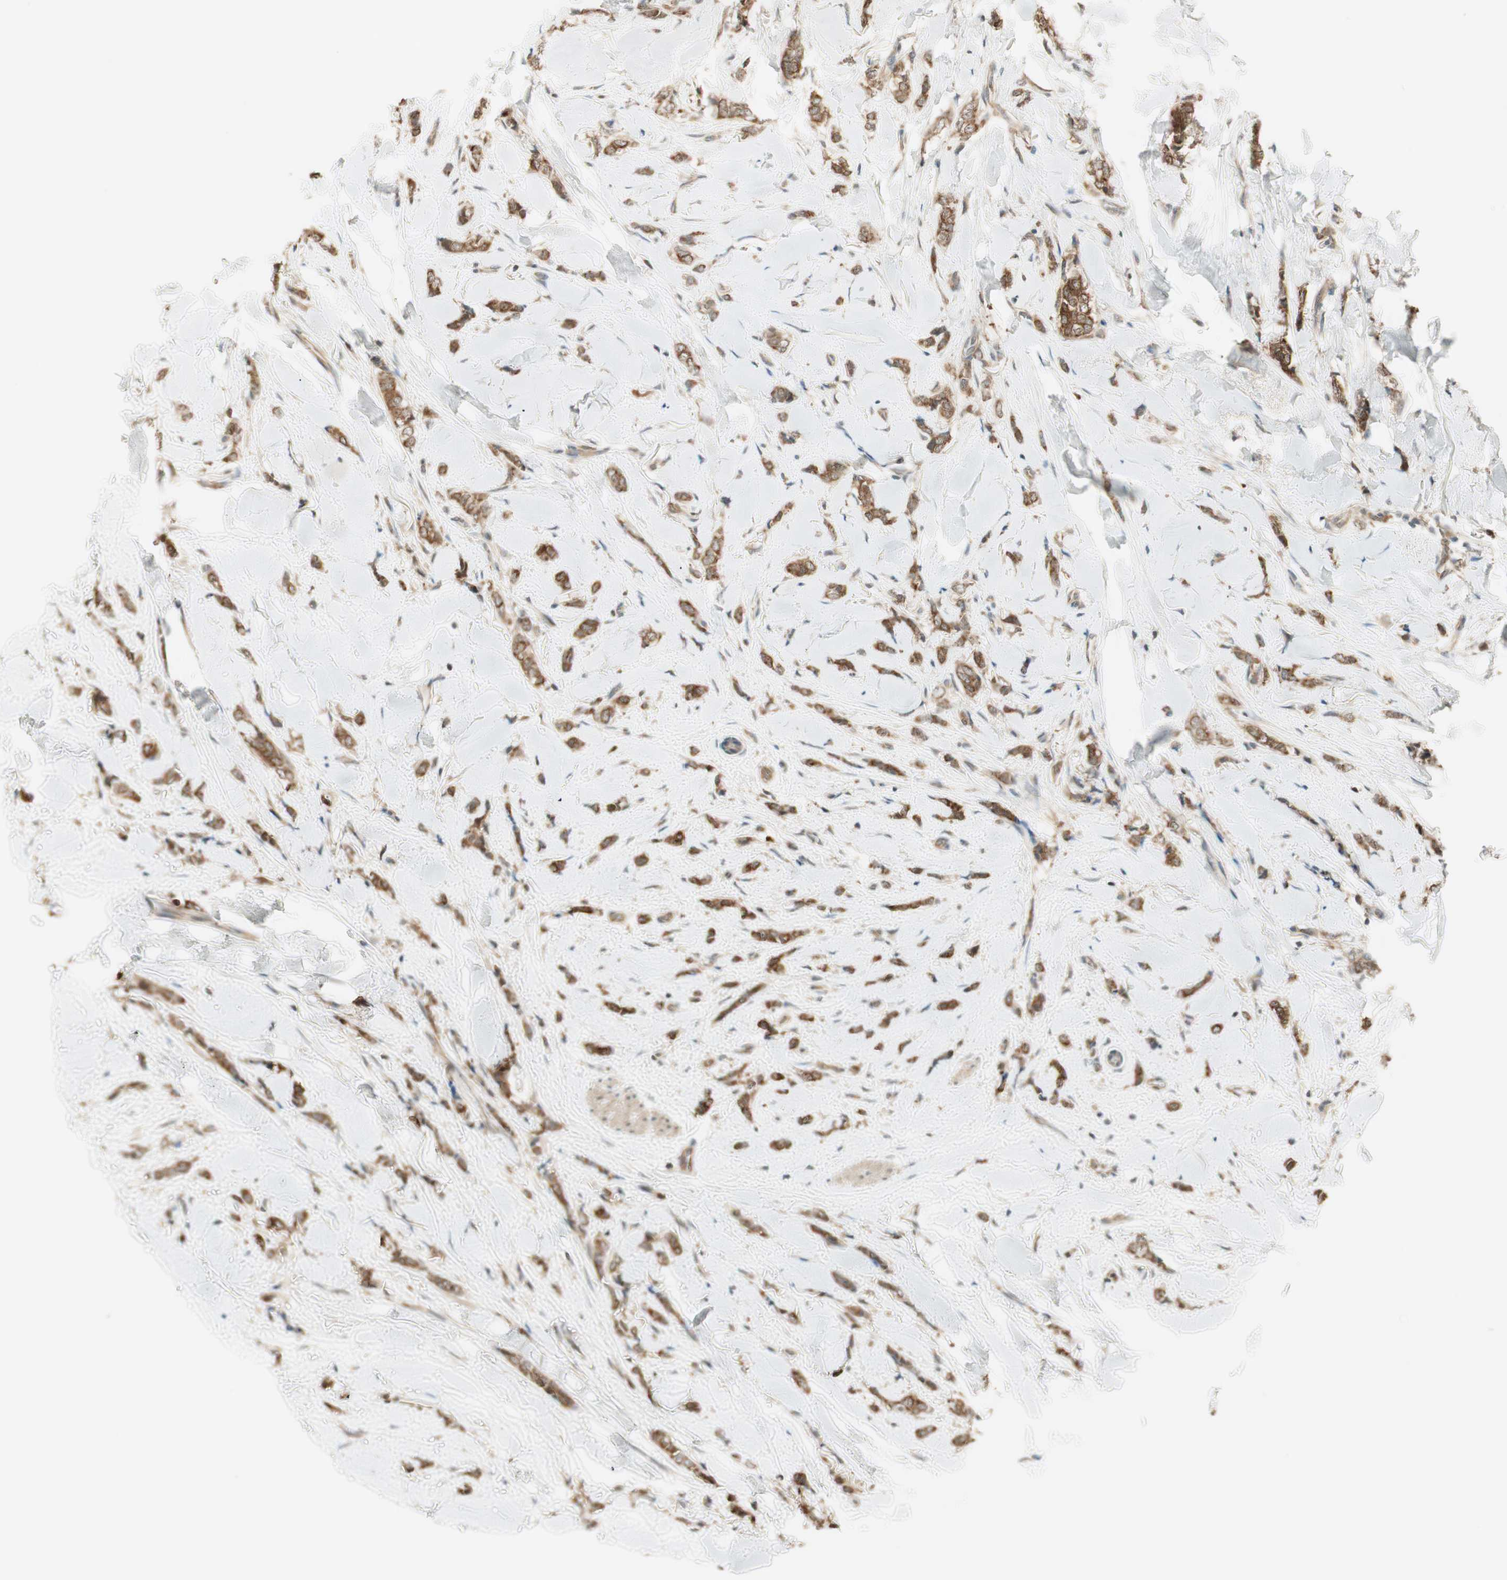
{"staining": {"intensity": "weak", "quantity": ">75%", "location": "cytoplasmic/membranous"}, "tissue": "breast cancer", "cell_type": "Tumor cells", "image_type": "cancer", "snomed": [{"axis": "morphology", "description": "Lobular carcinoma"}, {"axis": "topography", "description": "Skin"}, {"axis": "topography", "description": "Breast"}], "caption": "Immunohistochemical staining of lobular carcinoma (breast) reveals low levels of weak cytoplasmic/membranous protein staining in about >75% of tumor cells.", "gene": "IPO5", "patient": {"sex": "female", "age": 46}}